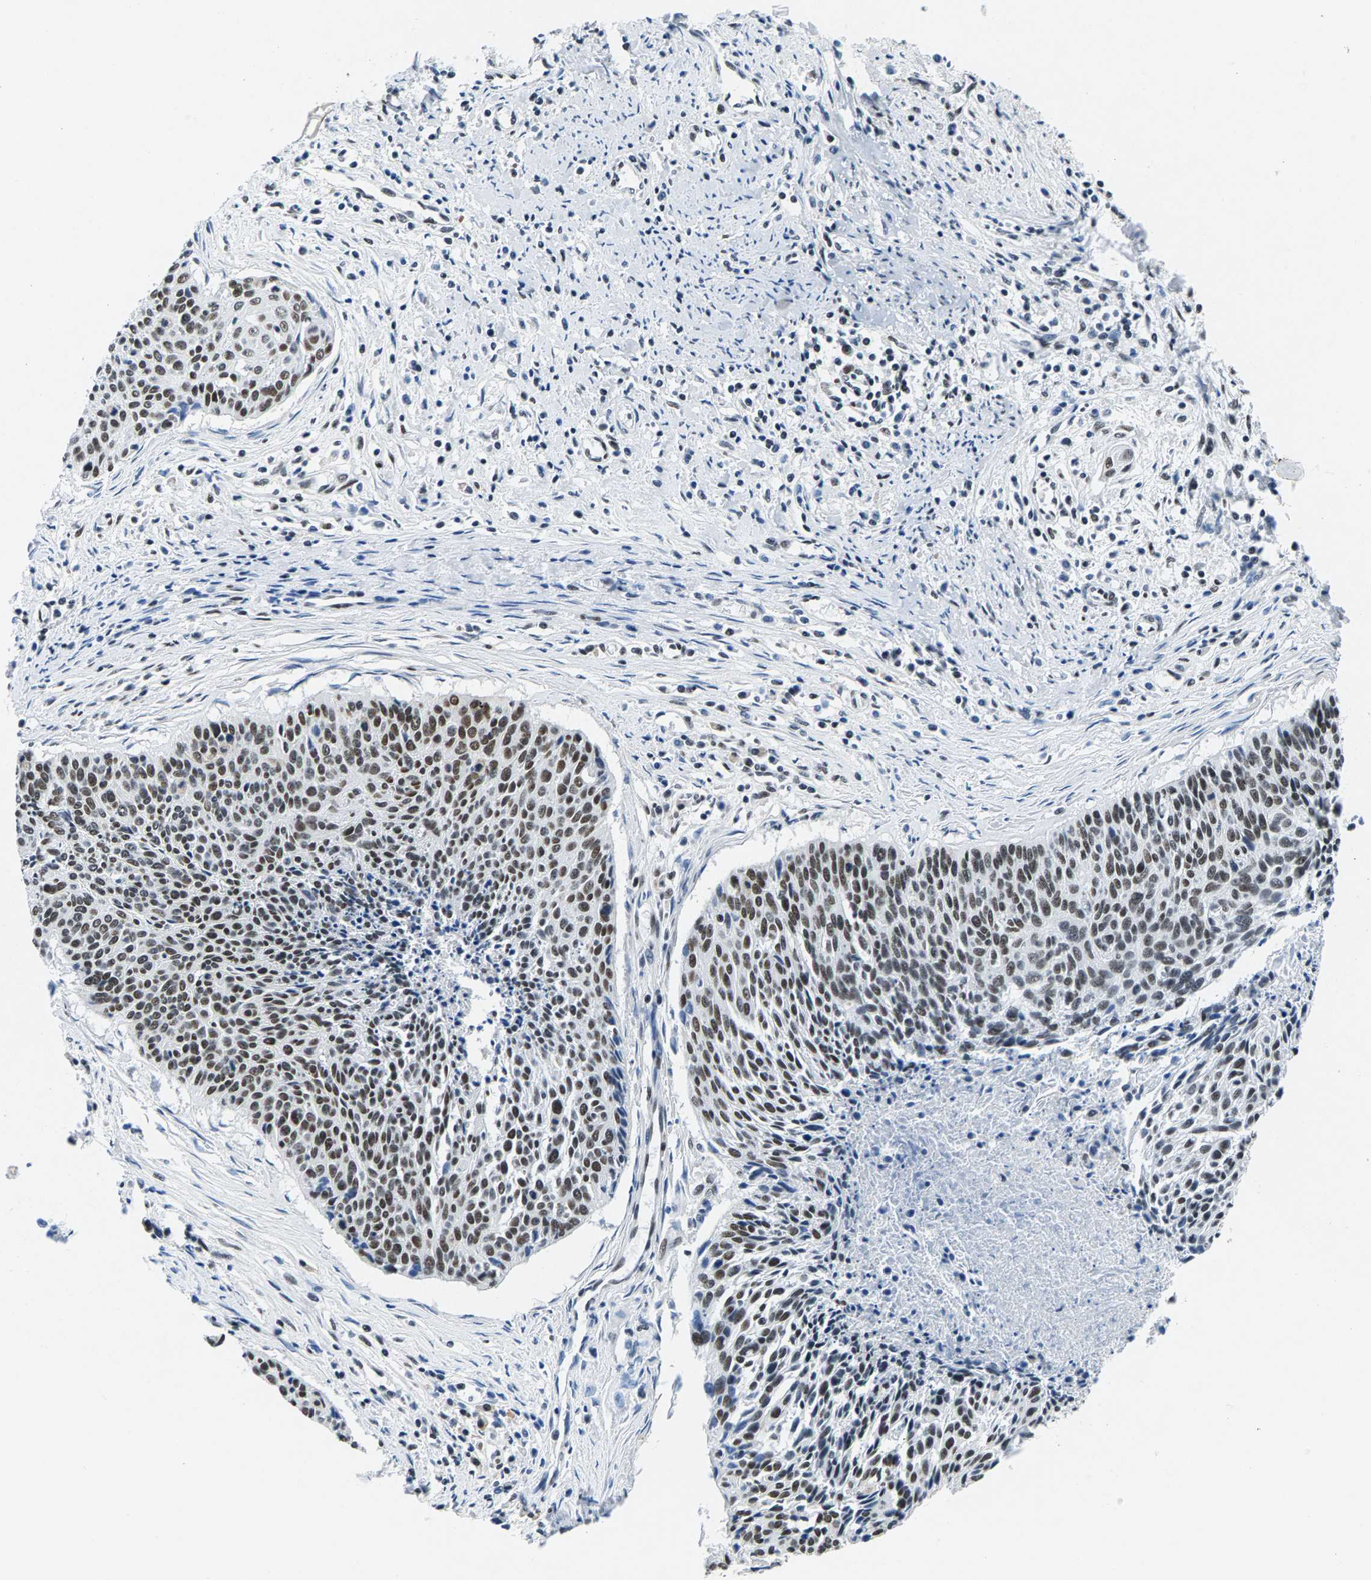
{"staining": {"intensity": "moderate", "quantity": ">75%", "location": "nuclear"}, "tissue": "cervical cancer", "cell_type": "Tumor cells", "image_type": "cancer", "snomed": [{"axis": "morphology", "description": "Squamous cell carcinoma, NOS"}, {"axis": "topography", "description": "Cervix"}], "caption": "Cervical cancer (squamous cell carcinoma) tissue reveals moderate nuclear staining in about >75% of tumor cells, visualized by immunohistochemistry.", "gene": "ATF2", "patient": {"sex": "female", "age": 55}}